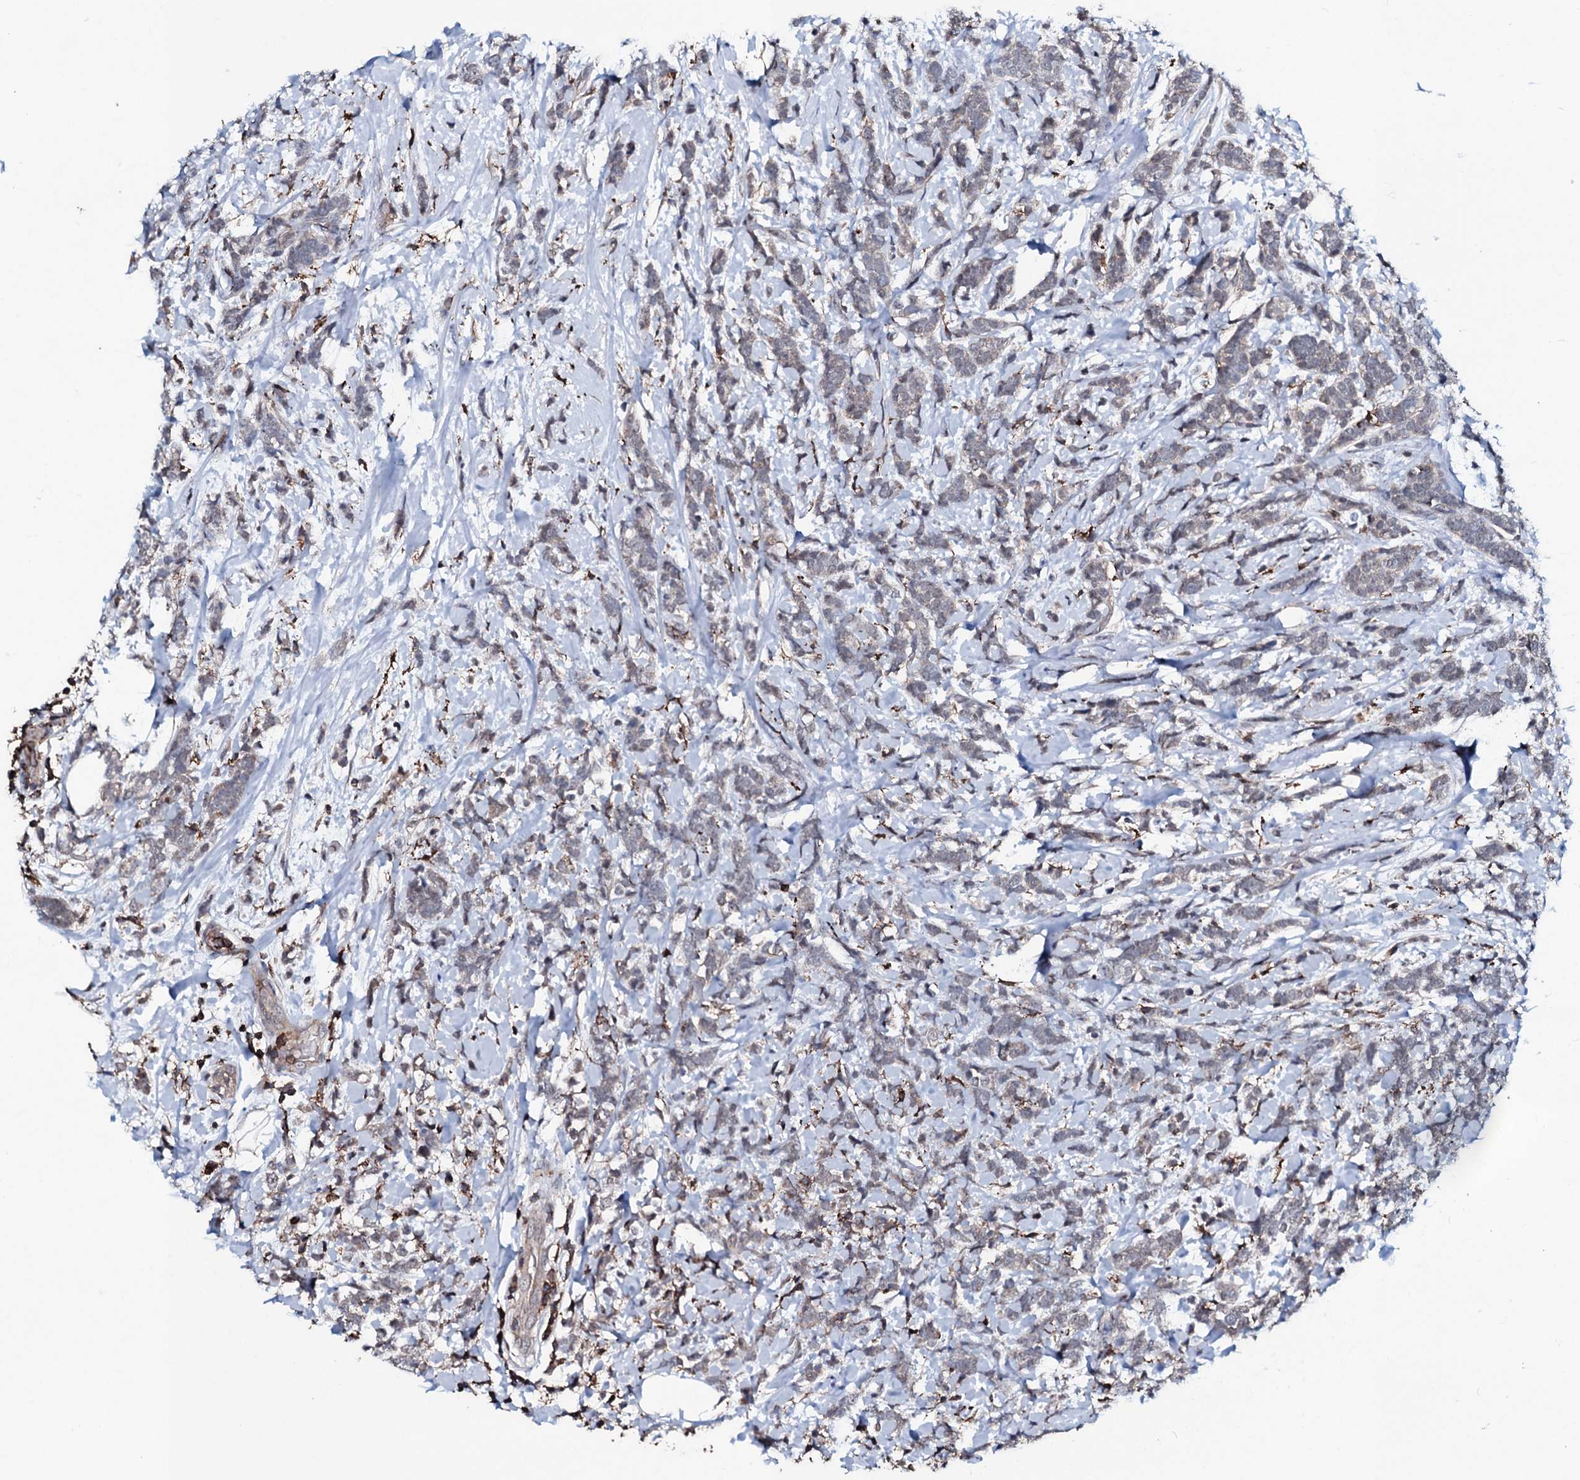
{"staining": {"intensity": "weak", "quantity": "25%-75%", "location": "cytoplasmic/membranous"}, "tissue": "breast cancer", "cell_type": "Tumor cells", "image_type": "cancer", "snomed": [{"axis": "morphology", "description": "Lobular carcinoma"}, {"axis": "topography", "description": "Breast"}], "caption": "Breast lobular carcinoma was stained to show a protein in brown. There is low levels of weak cytoplasmic/membranous staining in approximately 25%-75% of tumor cells. (DAB = brown stain, brightfield microscopy at high magnification).", "gene": "OGFOD2", "patient": {"sex": "female", "age": 58}}